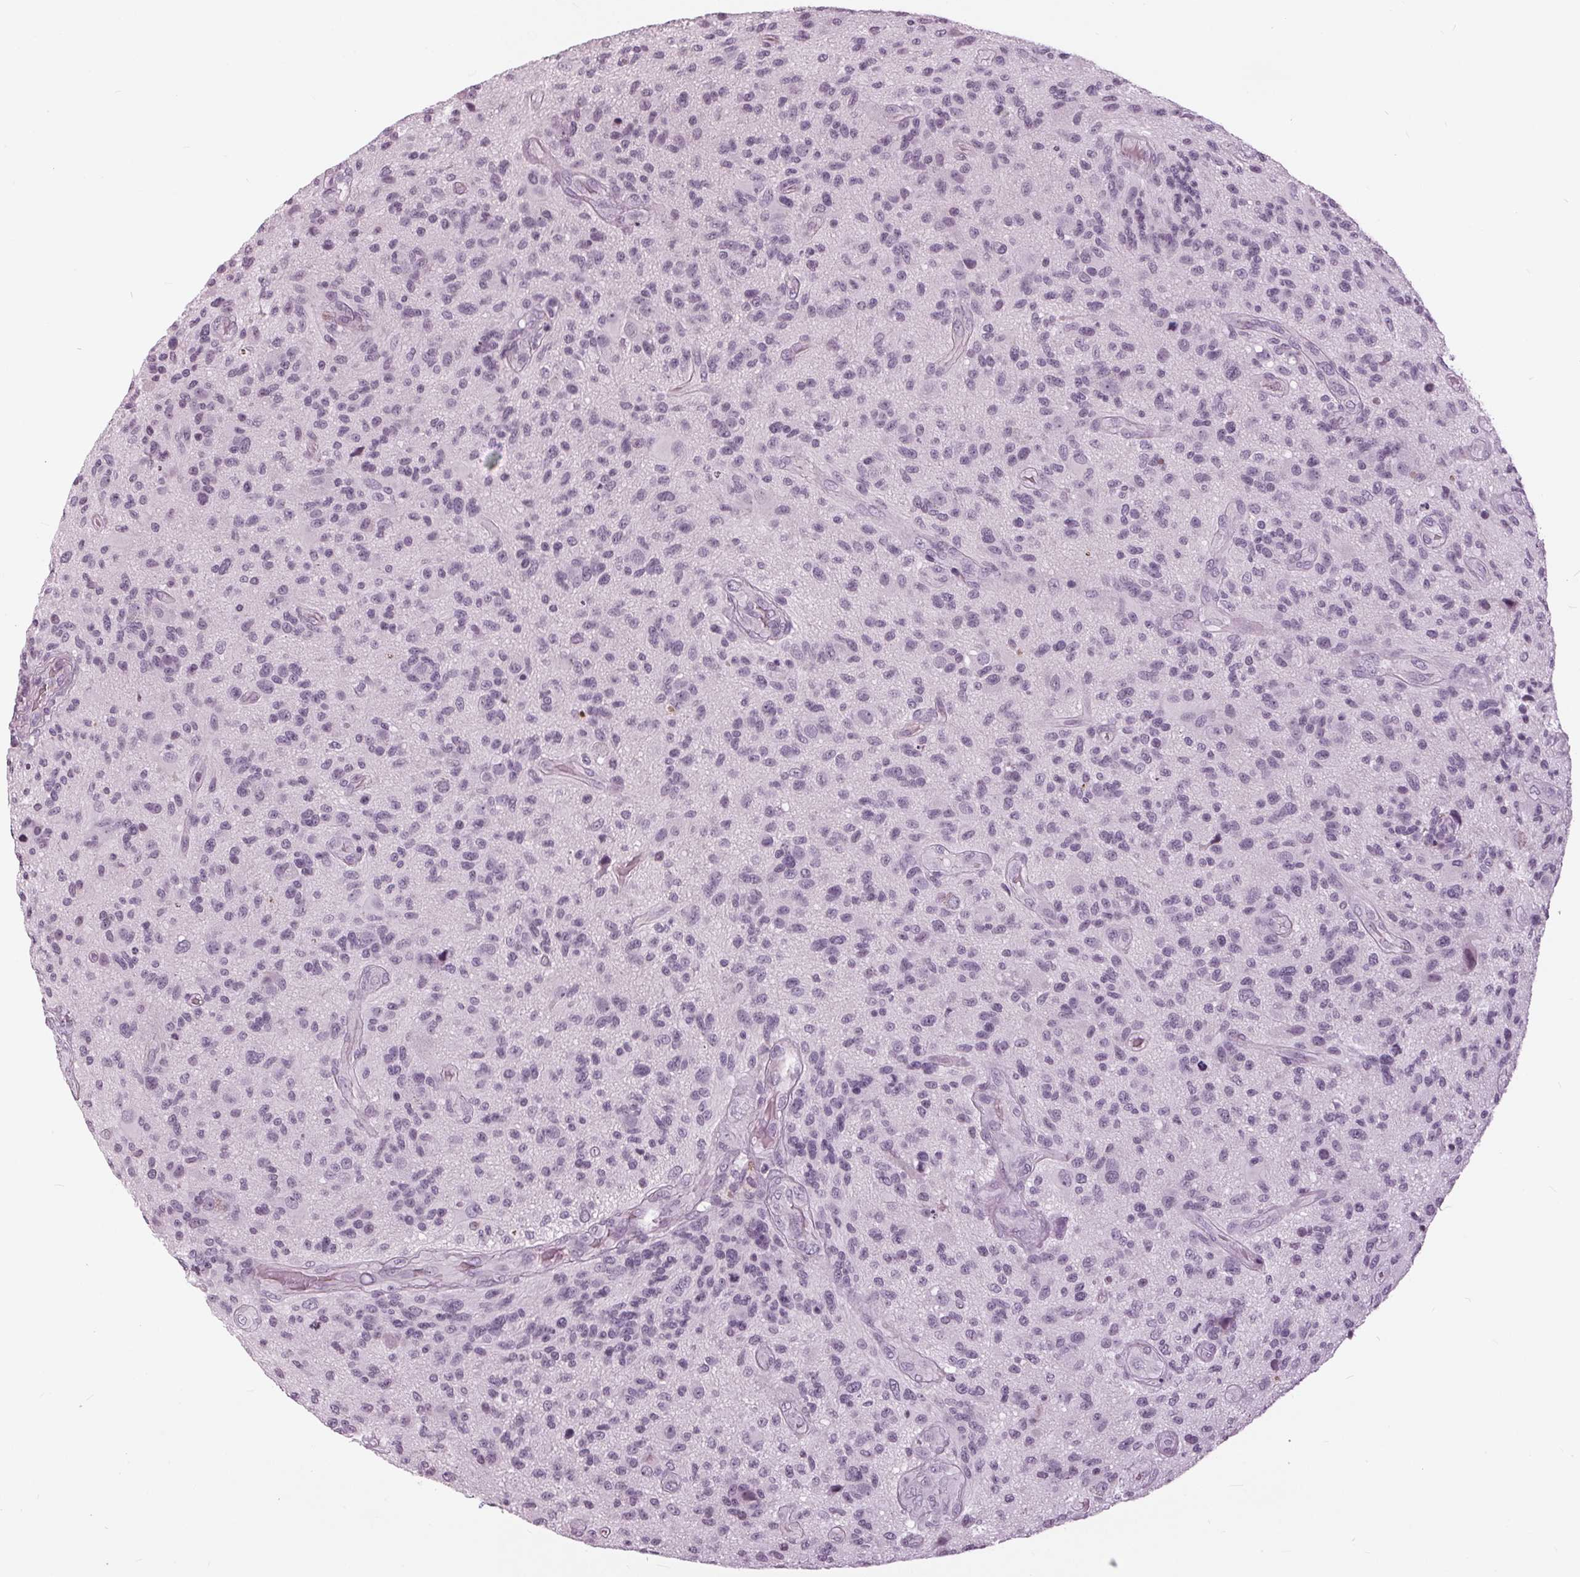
{"staining": {"intensity": "negative", "quantity": "none", "location": "none"}, "tissue": "glioma", "cell_type": "Tumor cells", "image_type": "cancer", "snomed": [{"axis": "morphology", "description": "Glioma, malignant, High grade"}, {"axis": "topography", "description": "Brain"}], "caption": "A micrograph of glioma stained for a protein reveals no brown staining in tumor cells. The staining was performed using DAB (3,3'-diaminobenzidine) to visualize the protein expression in brown, while the nuclei were stained in blue with hematoxylin (Magnification: 20x).", "gene": "SLC9A4", "patient": {"sex": "male", "age": 47}}